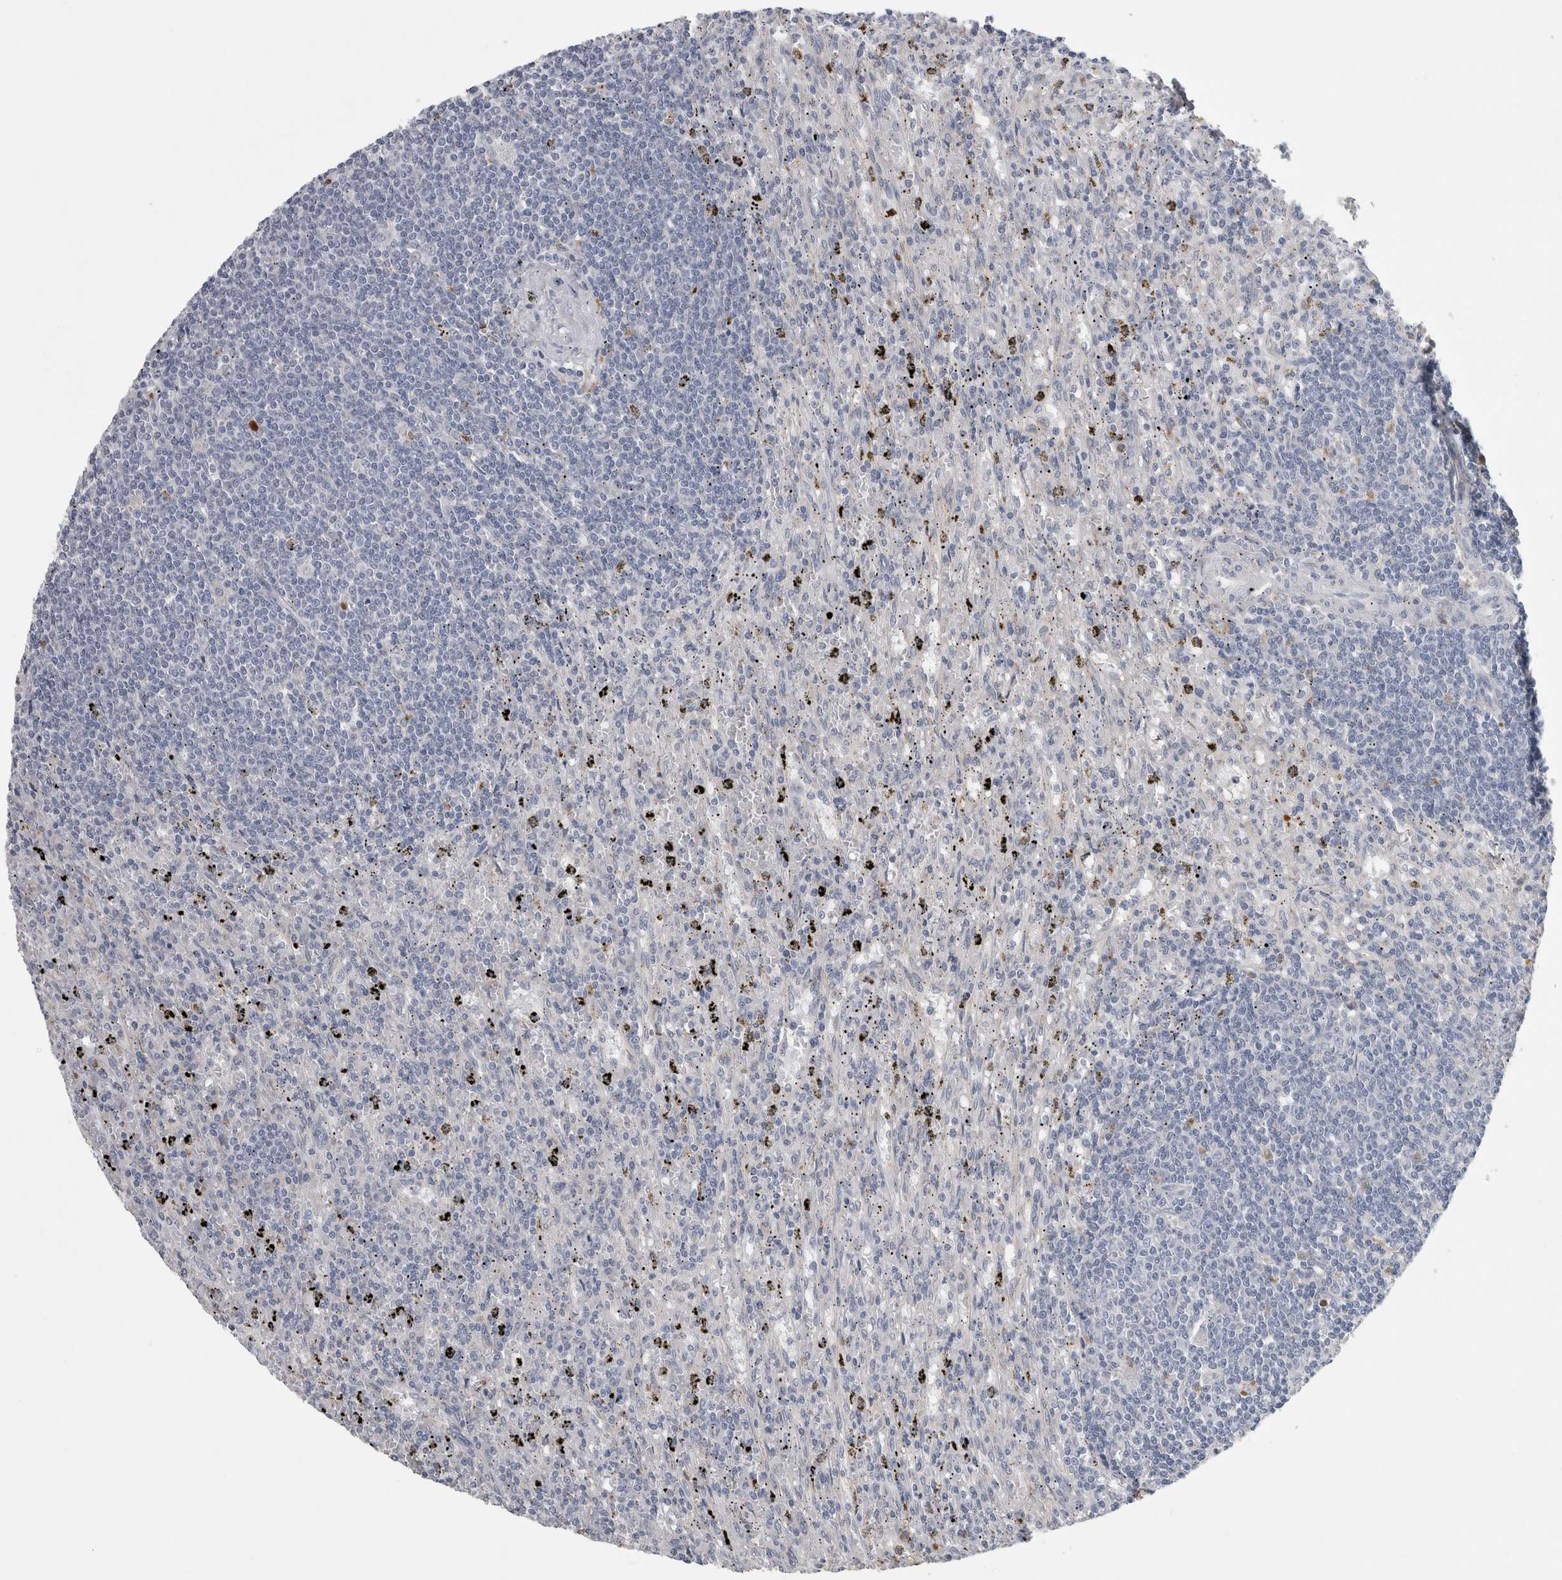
{"staining": {"intensity": "negative", "quantity": "none", "location": "none"}, "tissue": "lymphoma", "cell_type": "Tumor cells", "image_type": "cancer", "snomed": [{"axis": "morphology", "description": "Malignant lymphoma, non-Hodgkin's type, Low grade"}, {"axis": "topography", "description": "Spleen"}], "caption": "Immunohistochemical staining of malignant lymphoma, non-Hodgkin's type (low-grade) reveals no significant expression in tumor cells.", "gene": "ATXN2", "patient": {"sex": "male", "age": 76}}